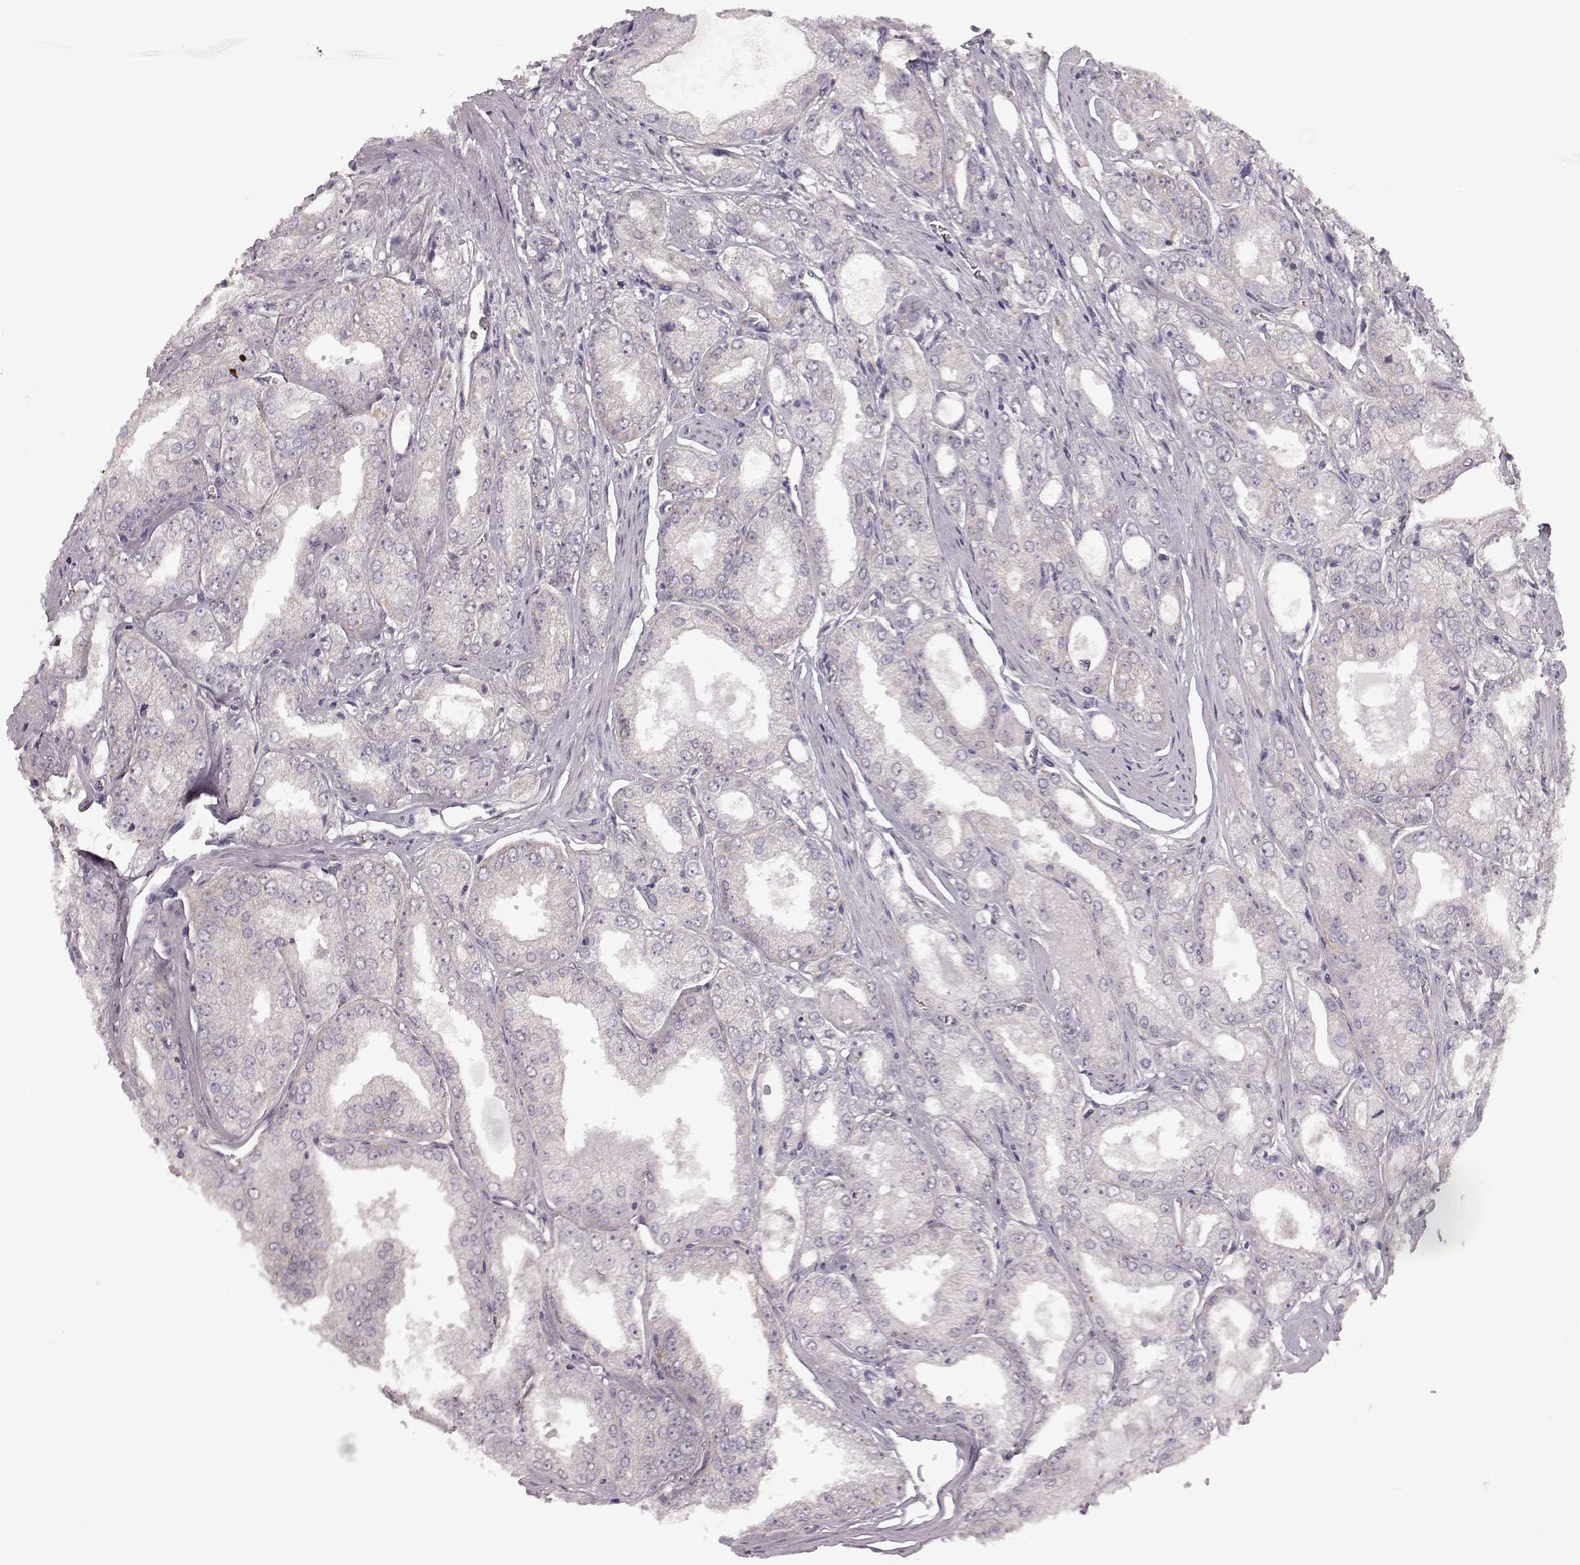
{"staining": {"intensity": "negative", "quantity": "none", "location": "none"}, "tissue": "prostate cancer", "cell_type": "Tumor cells", "image_type": "cancer", "snomed": [{"axis": "morphology", "description": "Adenocarcinoma, NOS"}, {"axis": "morphology", "description": "Adenocarcinoma, High grade"}, {"axis": "topography", "description": "Prostate"}], "caption": "IHC photomicrograph of neoplastic tissue: human prostate cancer stained with DAB (3,3'-diaminobenzidine) demonstrates no significant protein positivity in tumor cells. The staining is performed using DAB brown chromogen with nuclei counter-stained in using hematoxylin.", "gene": "ERBB3", "patient": {"sex": "male", "age": 70}}